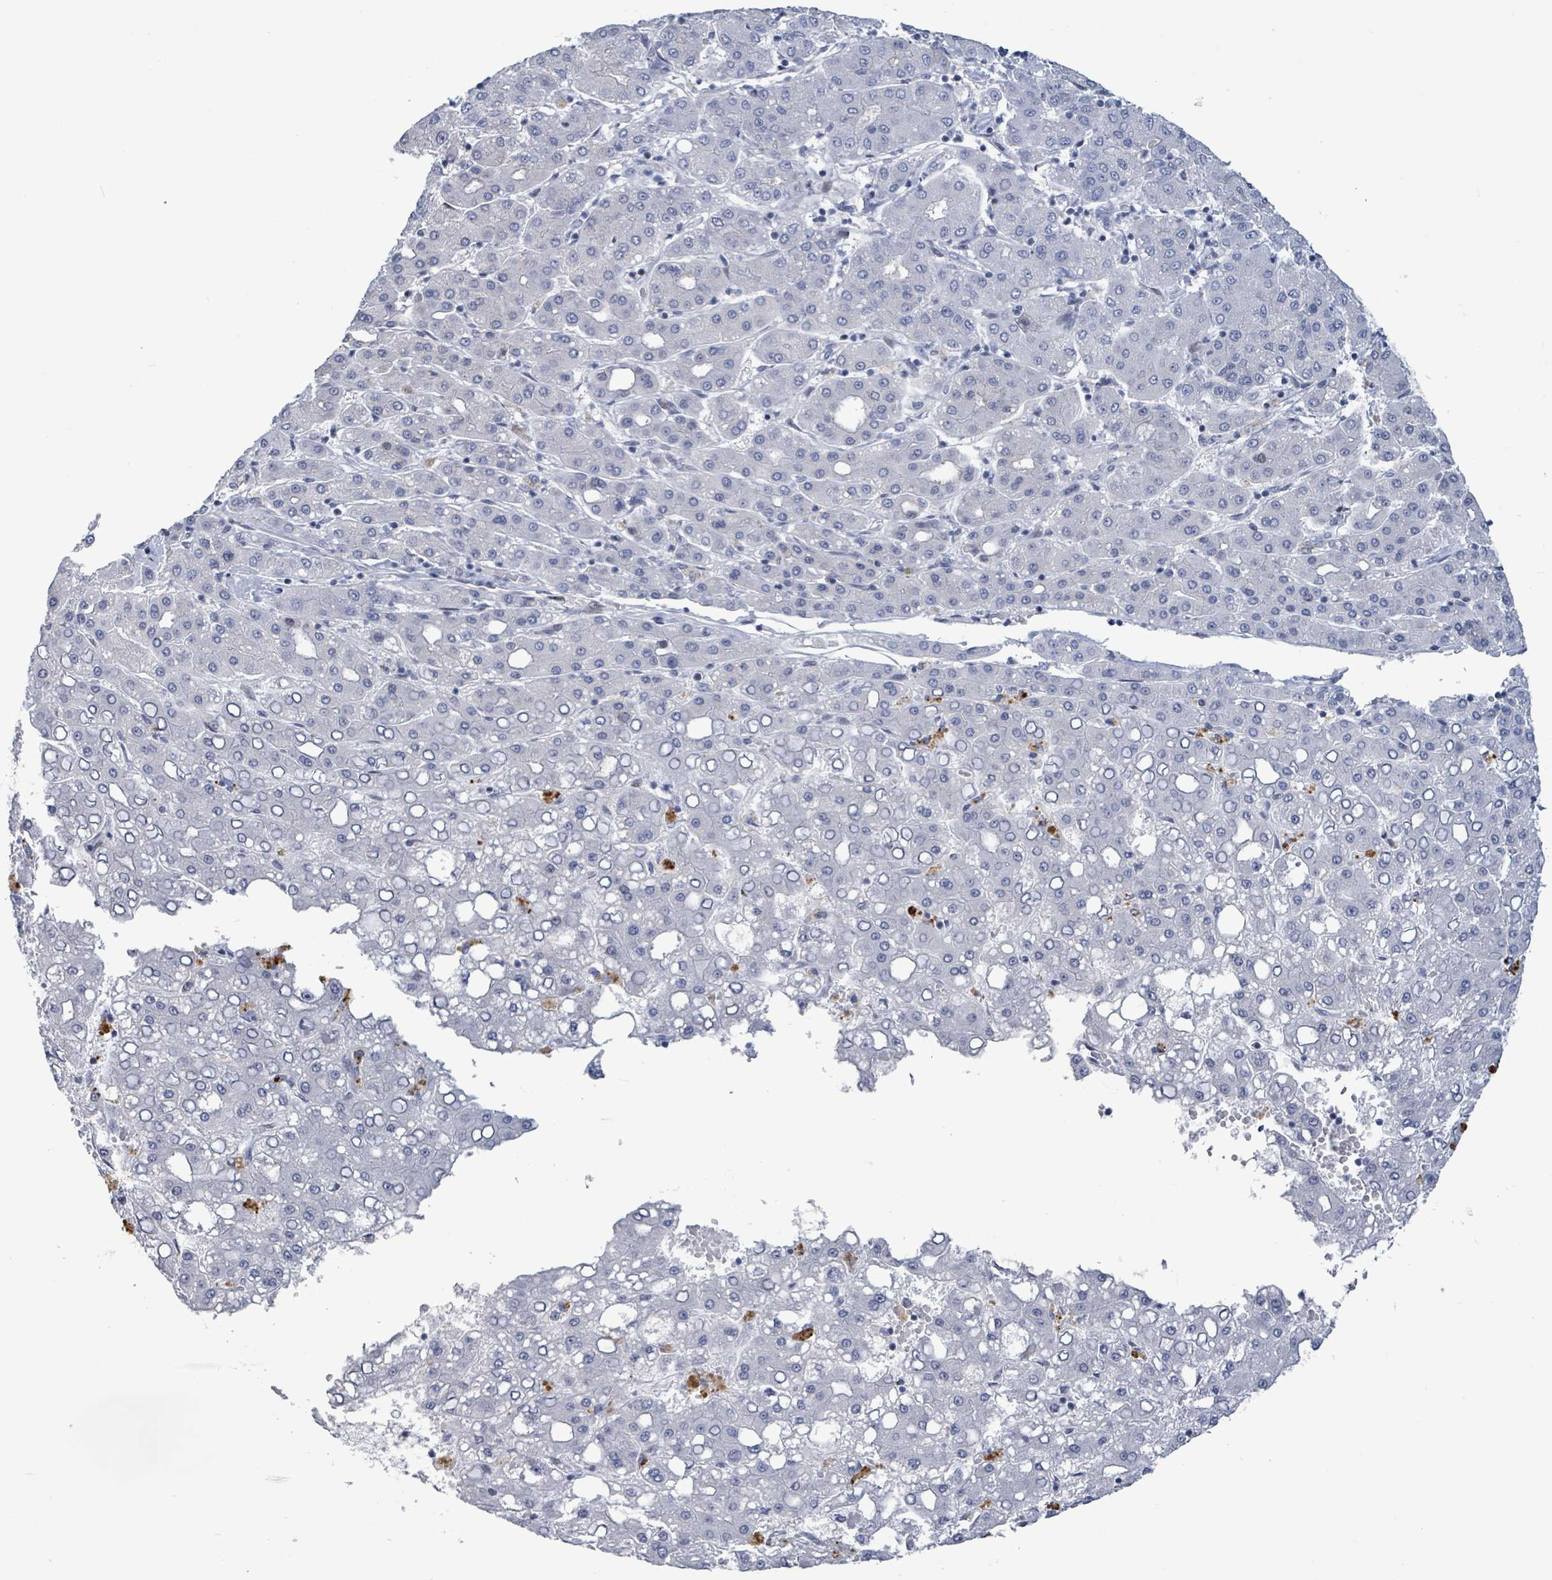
{"staining": {"intensity": "negative", "quantity": "none", "location": "none"}, "tissue": "liver cancer", "cell_type": "Tumor cells", "image_type": "cancer", "snomed": [{"axis": "morphology", "description": "Carcinoma, Hepatocellular, NOS"}, {"axis": "topography", "description": "Liver"}], "caption": "Tumor cells show no significant protein positivity in liver hepatocellular carcinoma. Brightfield microscopy of IHC stained with DAB (3,3'-diaminobenzidine) (brown) and hematoxylin (blue), captured at high magnification.", "gene": "NTN3", "patient": {"sex": "male", "age": 65}}